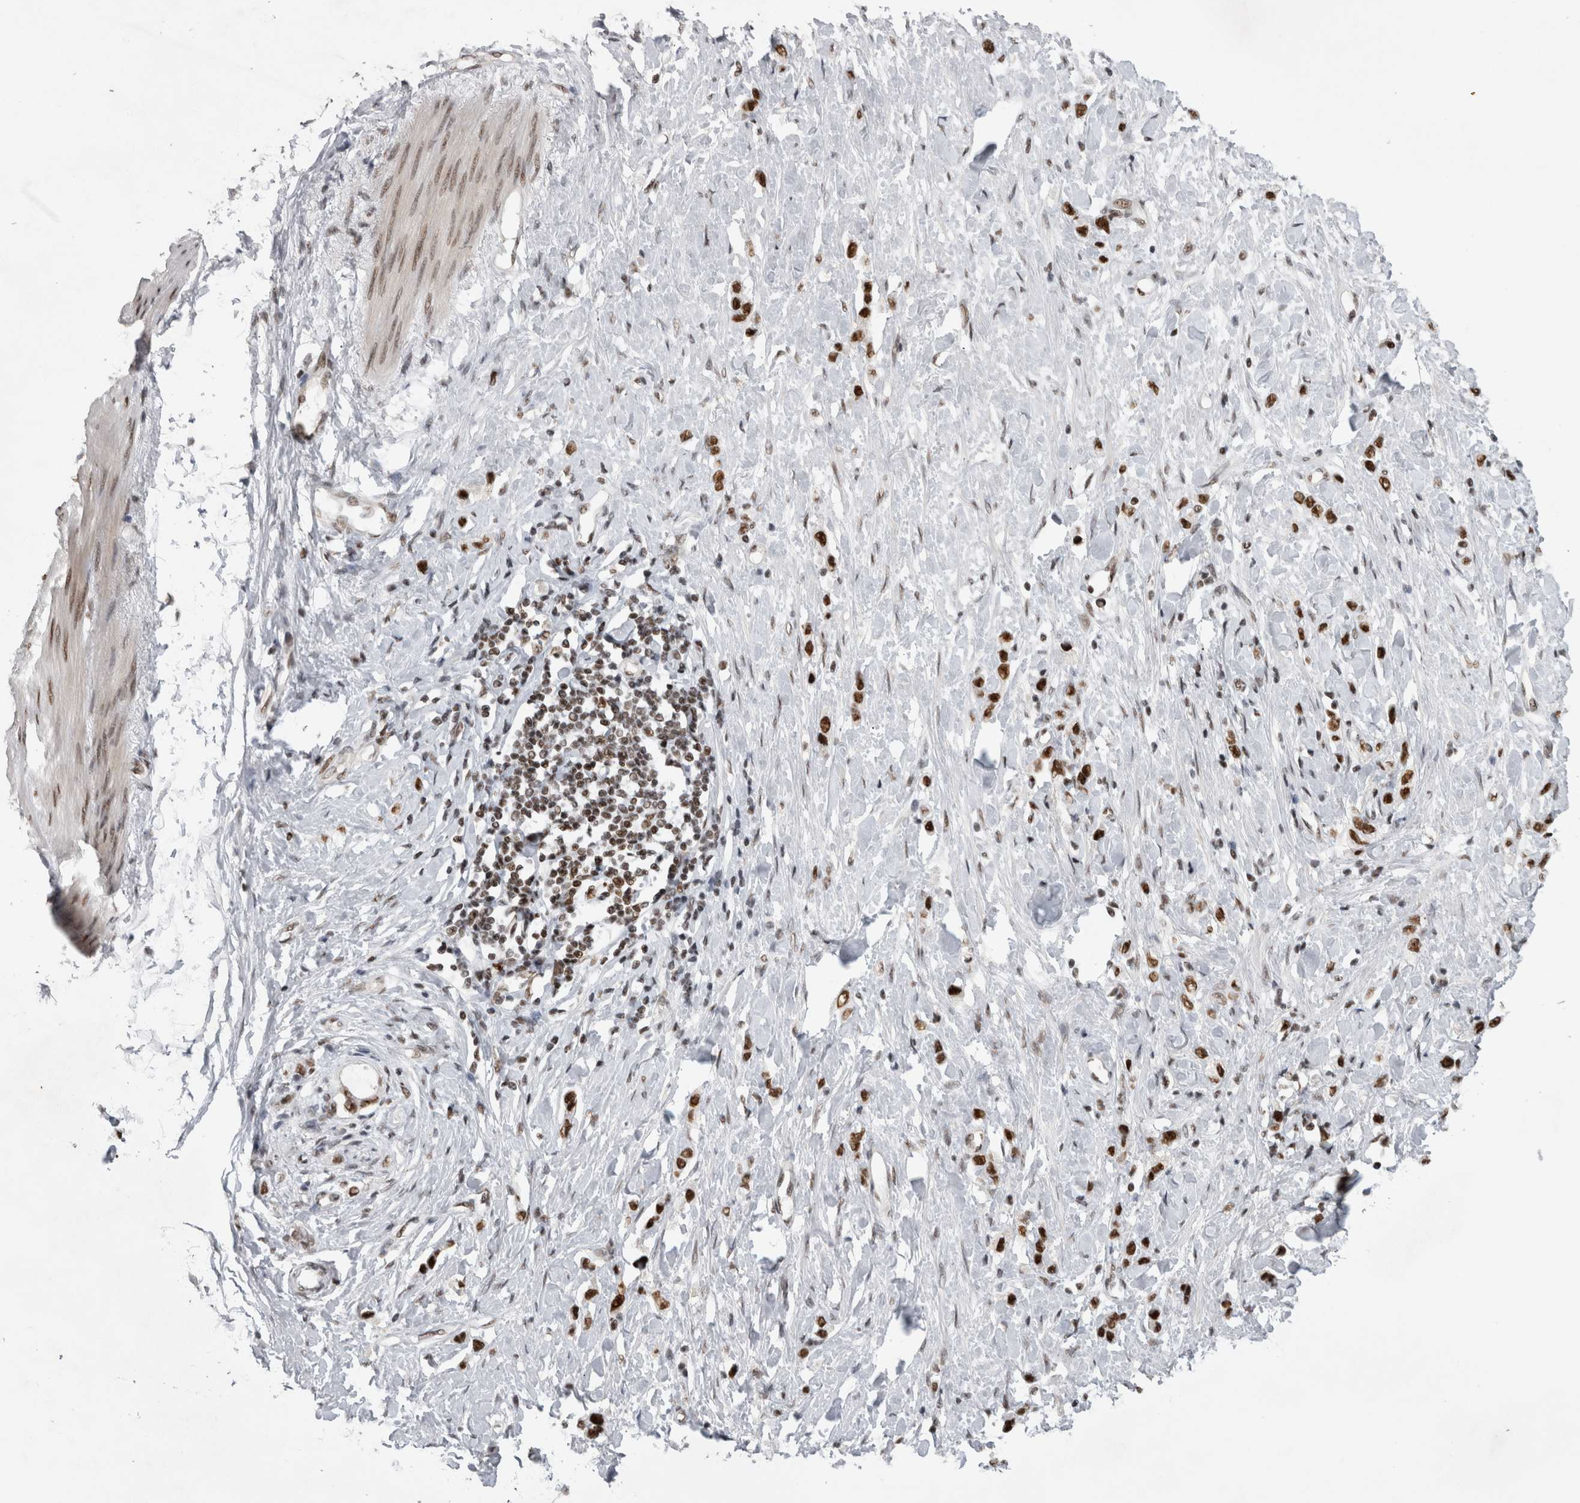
{"staining": {"intensity": "strong", "quantity": ">75%", "location": "nuclear"}, "tissue": "stomach cancer", "cell_type": "Tumor cells", "image_type": "cancer", "snomed": [{"axis": "morphology", "description": "Adenocarcinoma, NOS"}, {"axis": "topography", "description": "Stomach"}], "caption": "DAB immunohistochemical staining of stomach cancer displays strong nuclear protein staining in about >75% of tumor cells.", "gene": "CDK11A", "patient": {"sex": "female", "age": 65}}